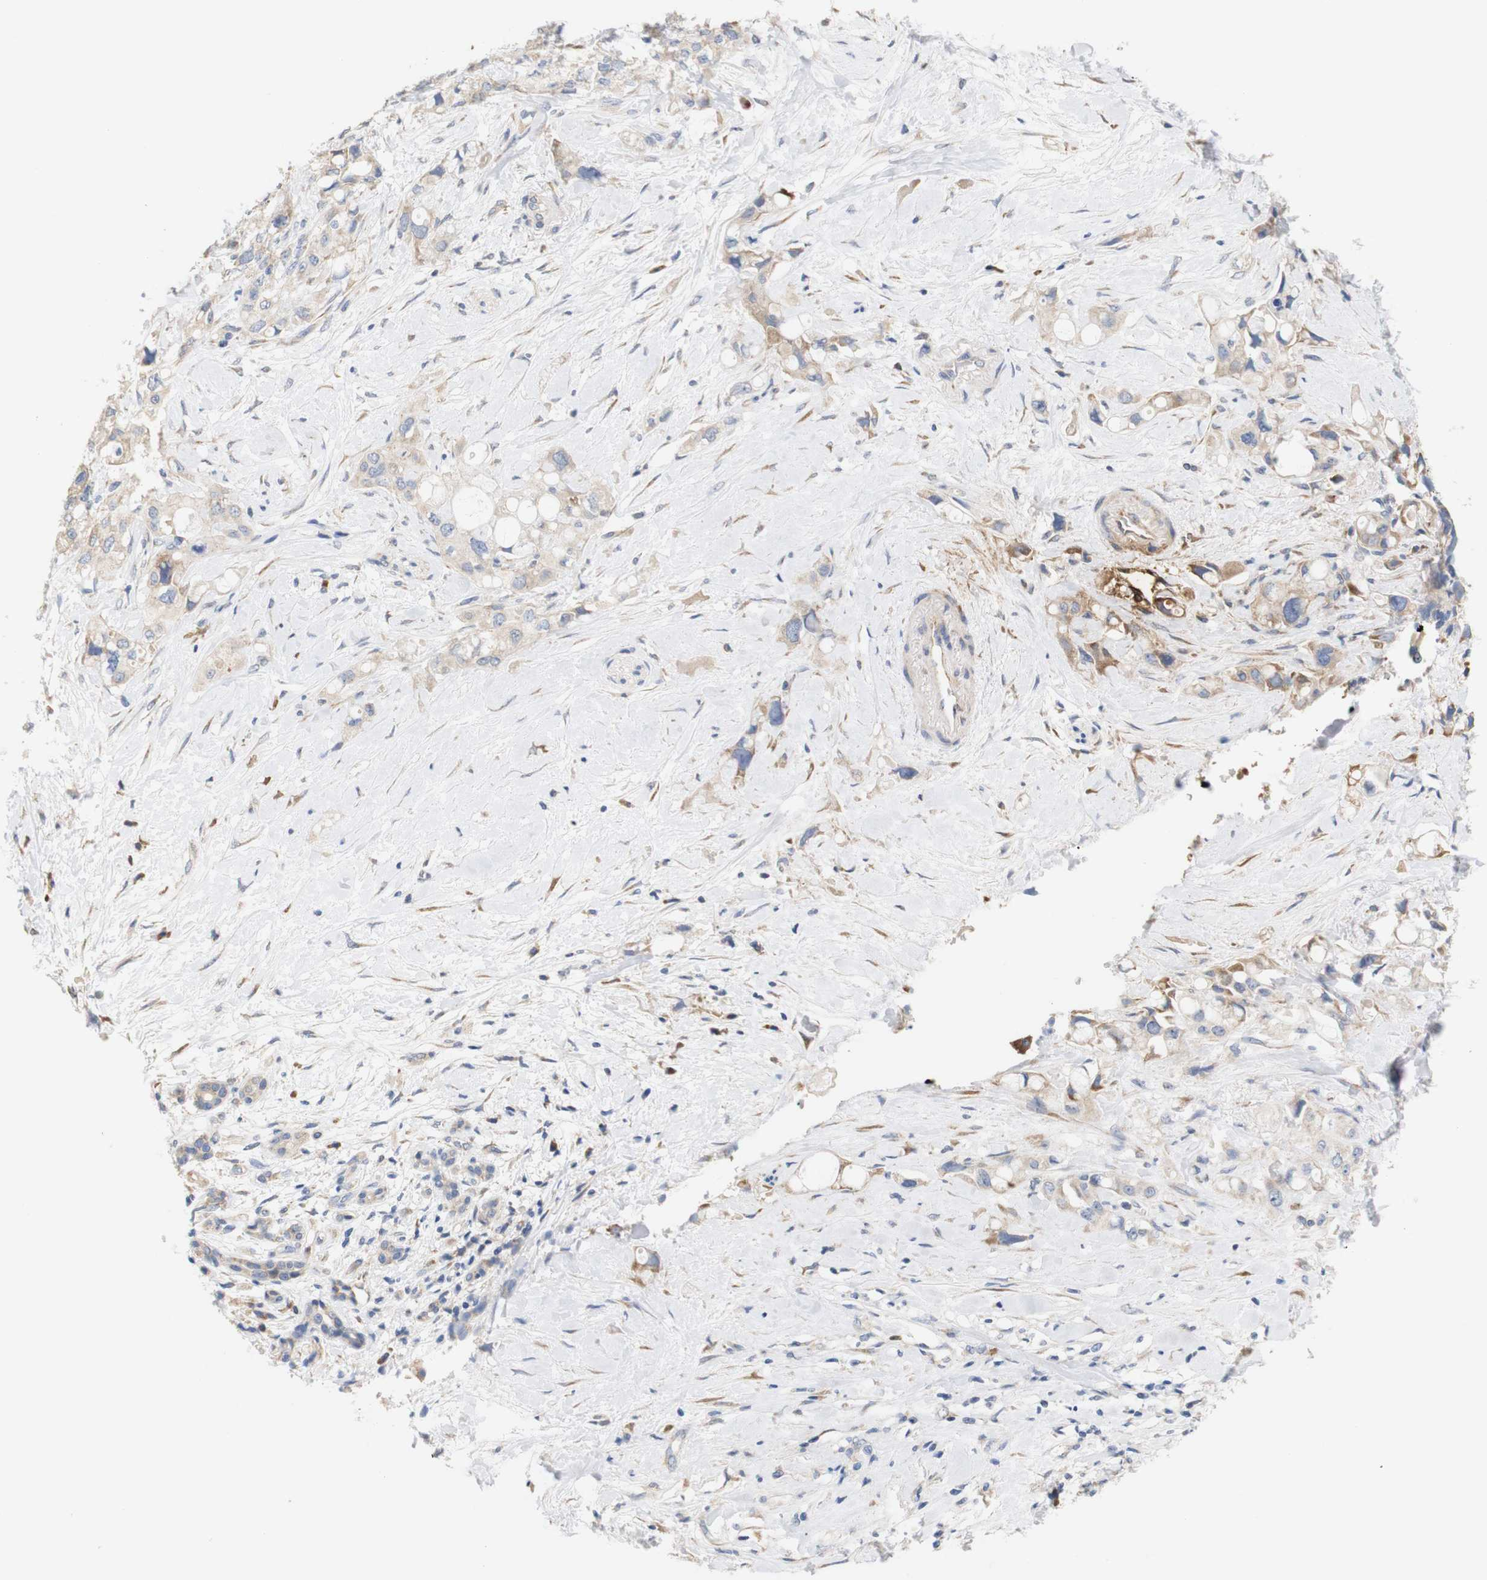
{"staining": {"intensity": "moderate", "quantity": ">75%", "location": "cytoplasmic/membranous"}, "tissue": "pancreatic cancer", "cell_type": "Tumor cells", "image_type": "cancer", "snomed": [{"axis": "morphology", "description": "Adenocarcinoma, NOS"}, {"axis": "topography", "description": "Pancreas"}], "caption": "About >75% of tumor cells in human pancreatic adenocarcinoma reveal moderate cytoplasmic/membranous protein expression as visualized by brown immunohistochemical staining.", "gene": "TRIM5", "patient": {"sex": "female", "age": 56}}